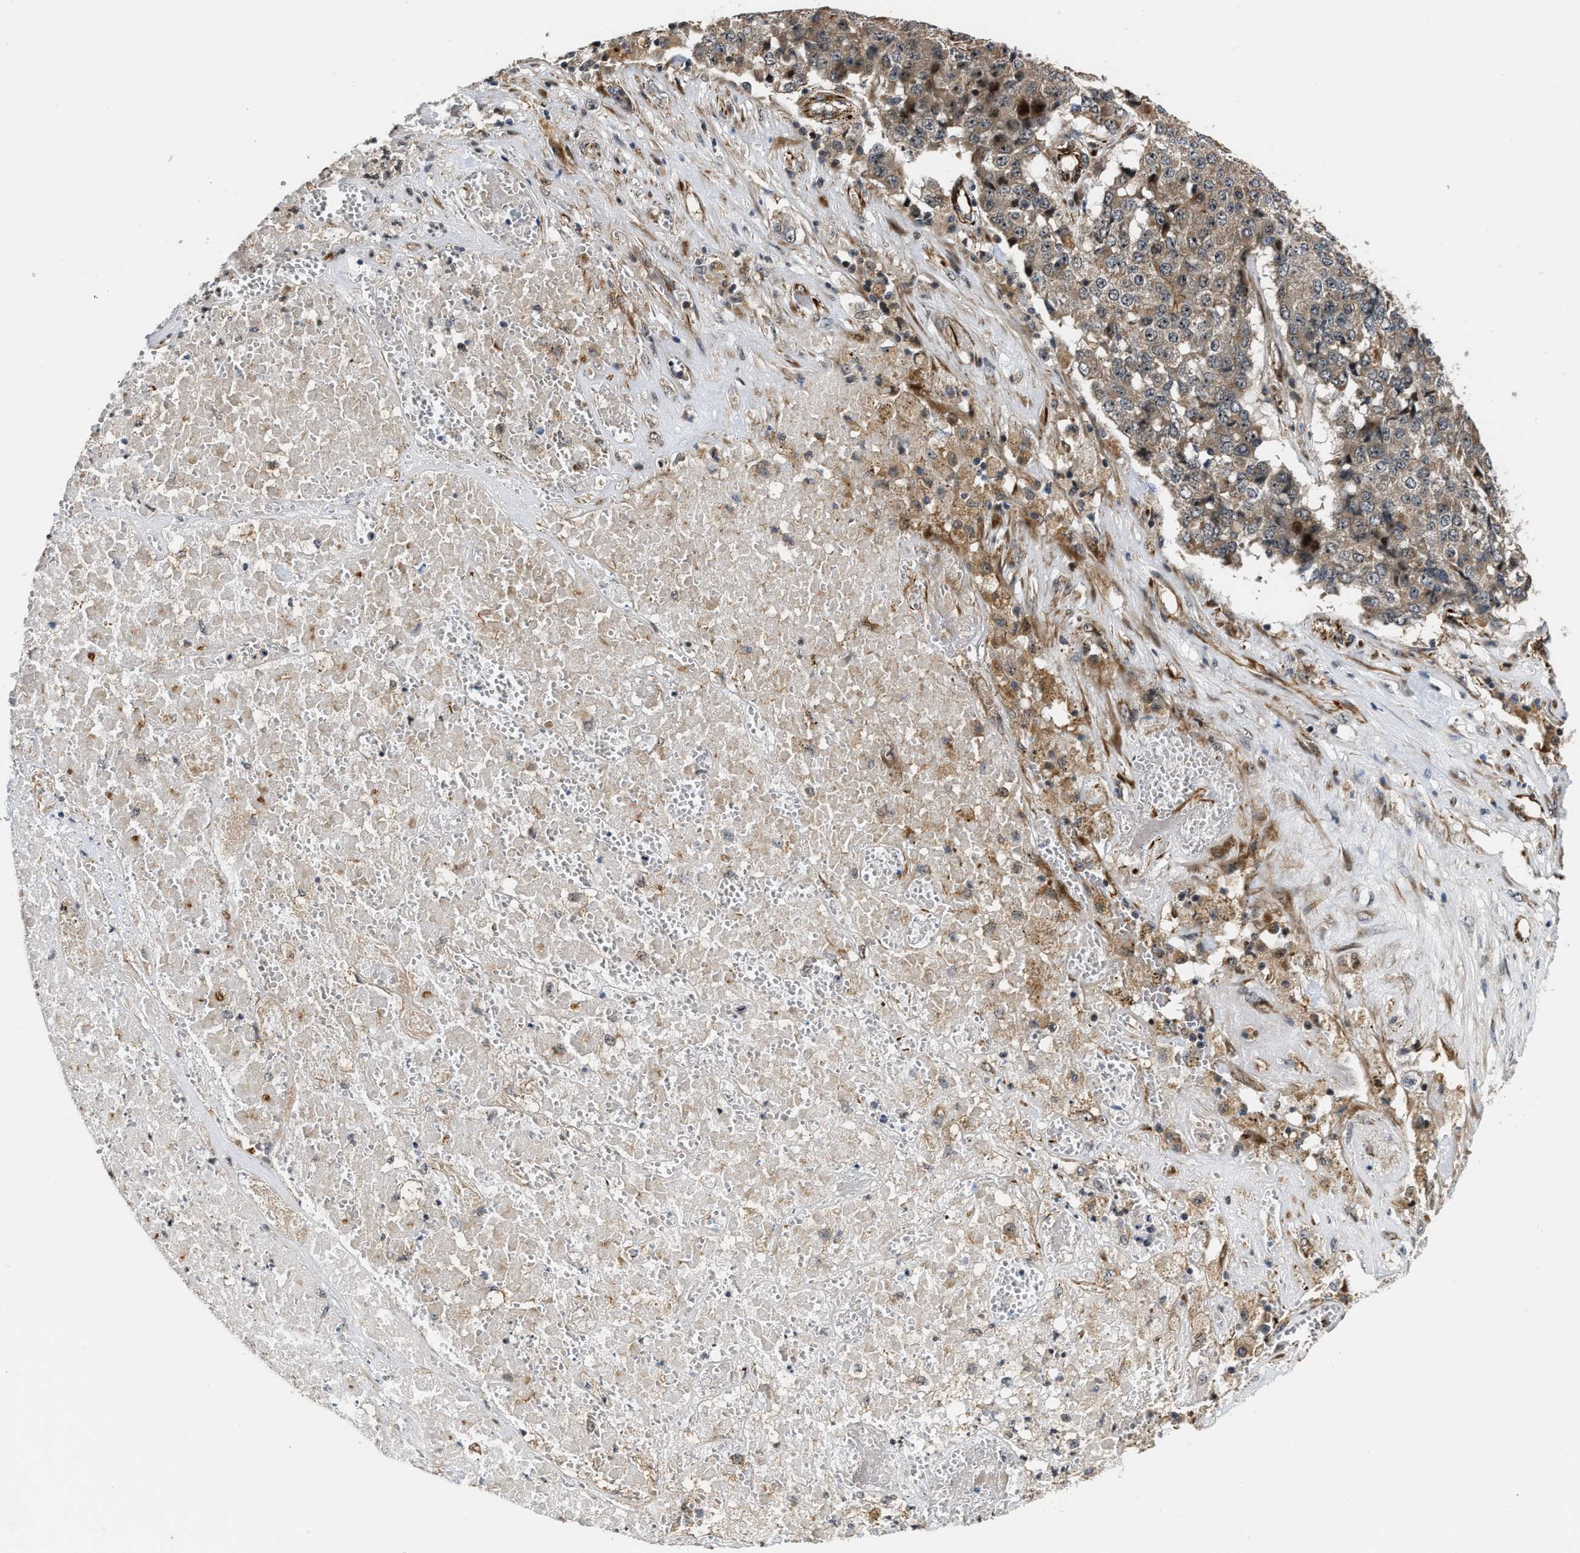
{"staining": {"intensity": "moderate", "quantity": ">75%", "location": "cytoplasmic/membranous"}, "tissue": "pancreatic cancer", "cell_type": "Tumor cells", "image_type": "cancer", "snomed": [{"axis": "morphology", "description": "Adenocarcinoma, NOS"}, {"axis": "topography", "description": "Pancreas"}], "caption": "A brown stain shows moderate cytoplasmic/membranous staining of a protein in human pancreatic adenocarcinoma tumor cells. (IHC, brightfield microscopy, high magnification).", "gene": "ALDH3A2", "patient": {"sex": "male", "age": 50}}